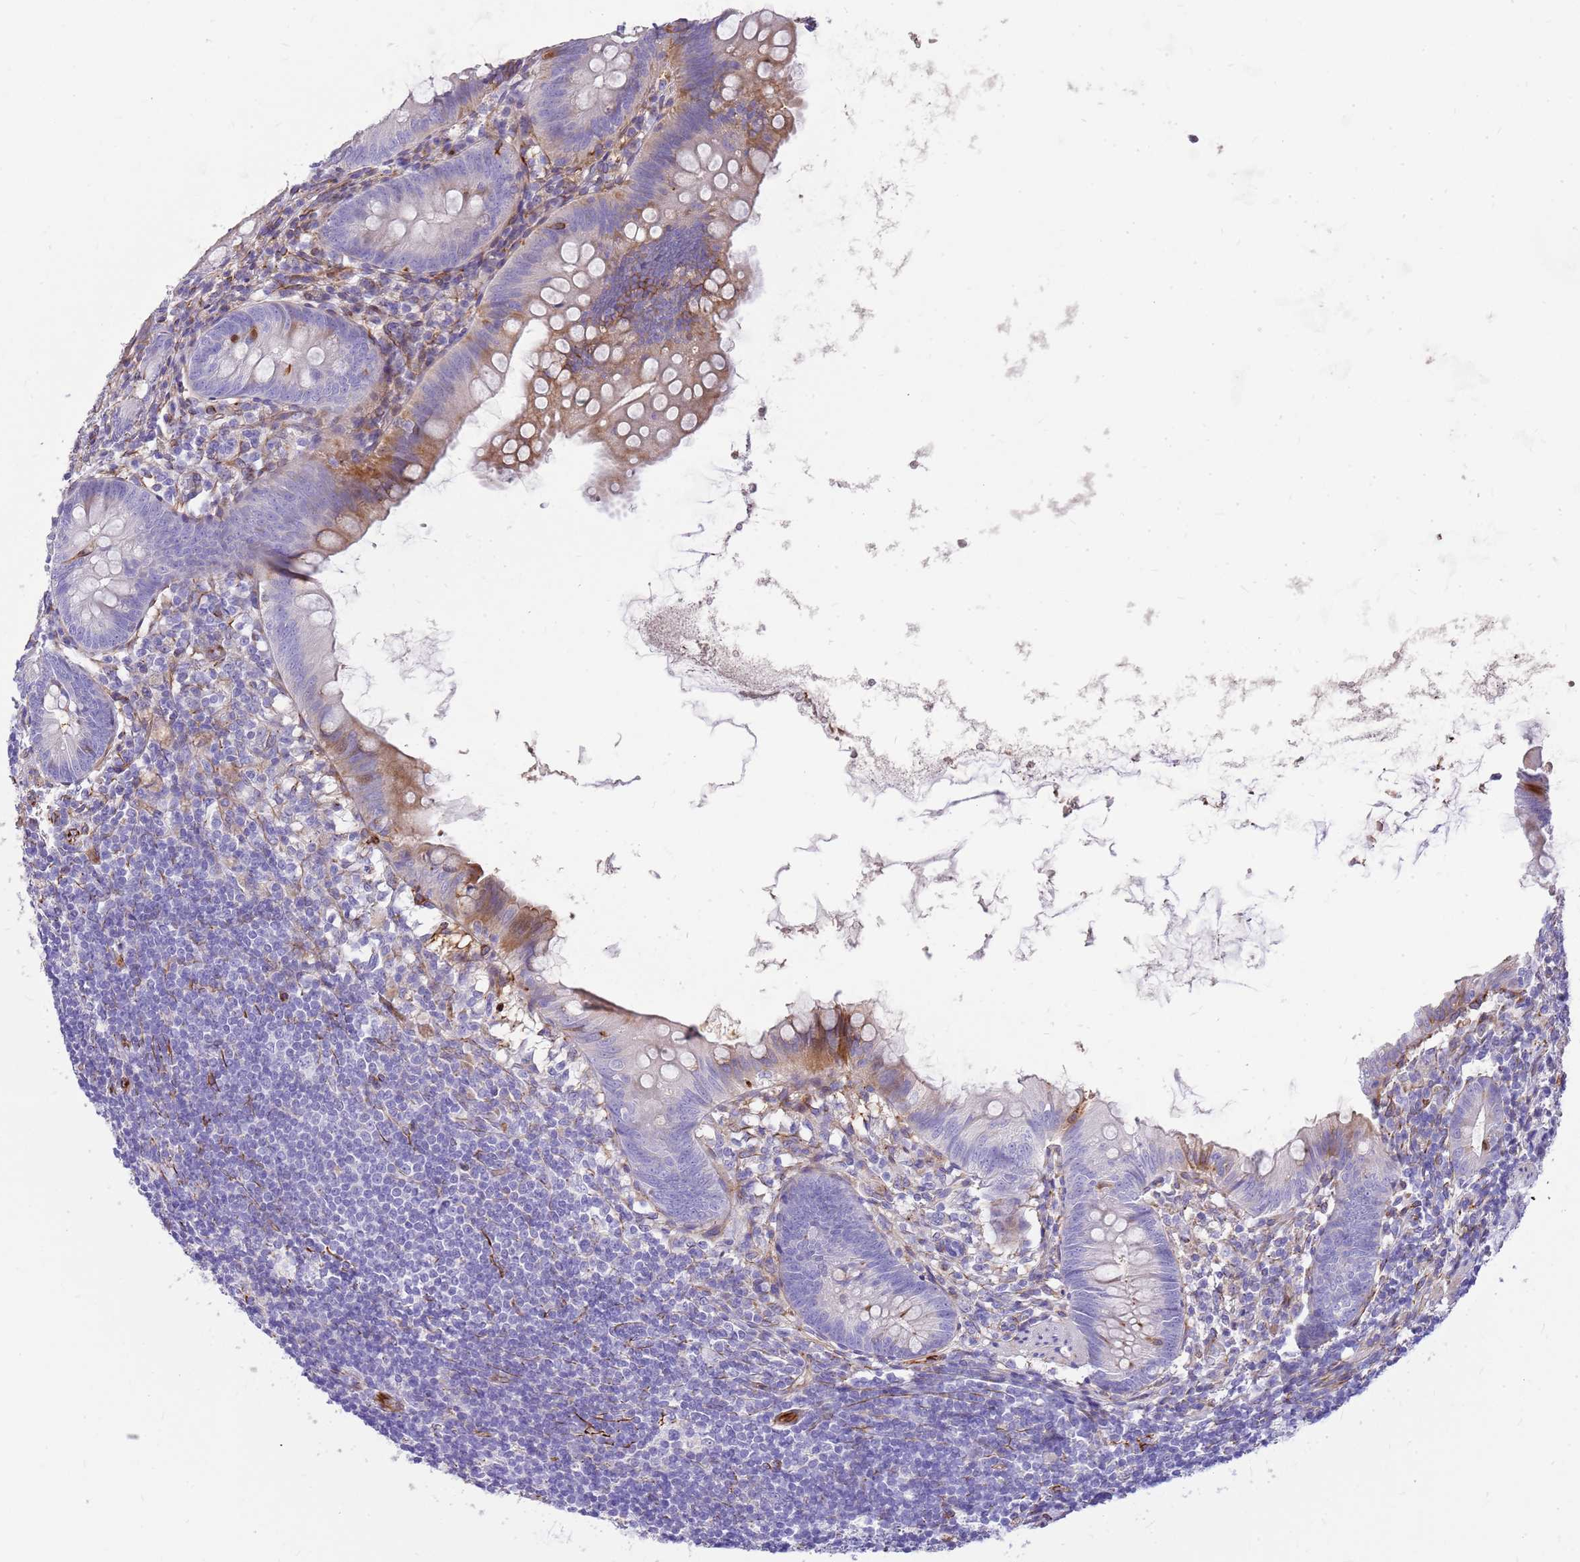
{"staining": {"intensity": "moderate", "quantity": "25%-75%", "location": "cytoplasmic/membranous"}, "tissue": "appendix", "cell_type": "Glandular cells", "image_type": "normal", "snomed": [{"axis": "morphology", "description": "Normal tissue, NOS"}, {"axis": "topography", "description": "Appendix"}], "caption": "This is a histology image of immunohistochemistry (IHC) staining of normal appendix, which shows moderate expression in the cytoplasmic/membranous of glandular cells.", "gene": "ZDHHC1", "patient": {"sex": "female", "age": 62}}